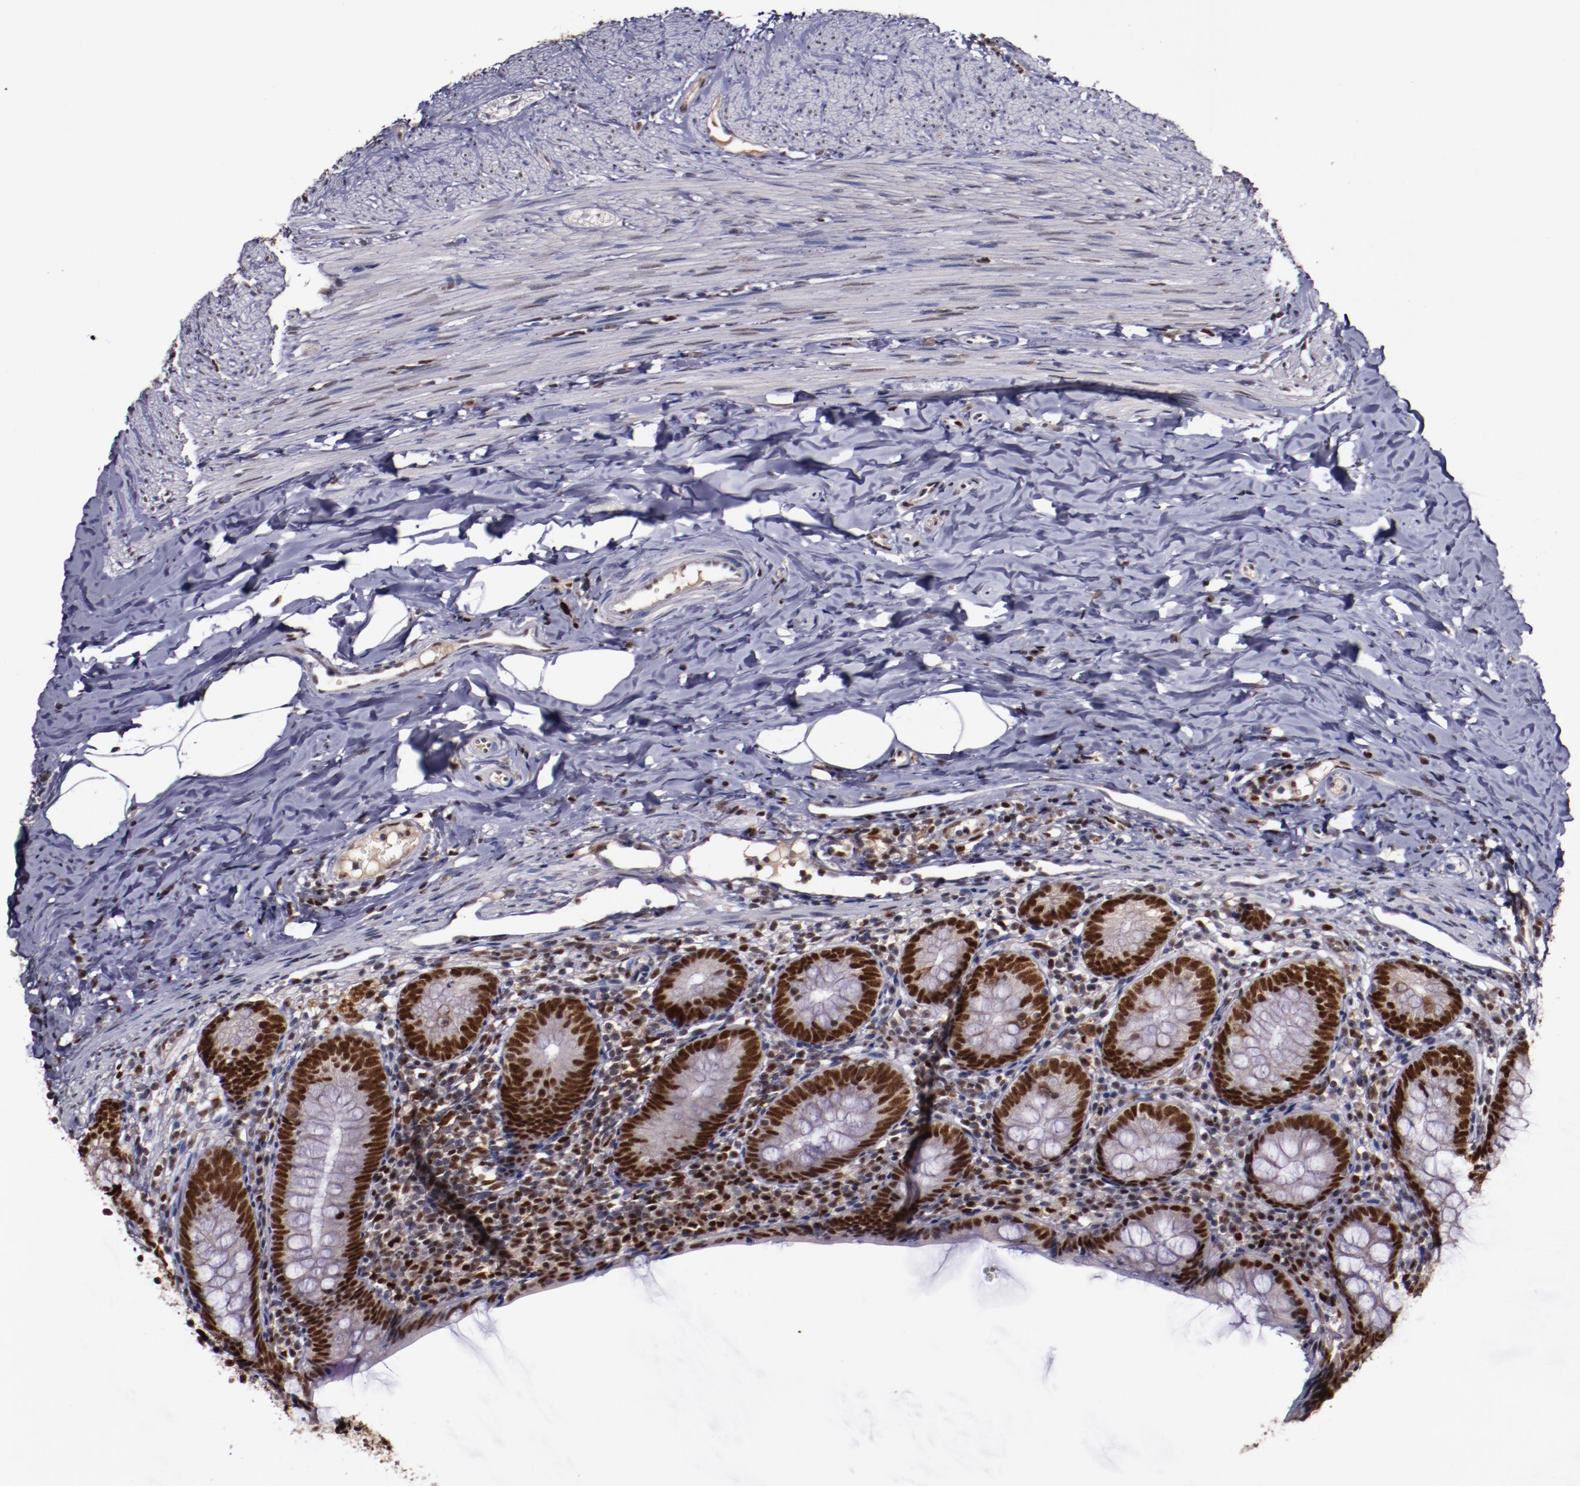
{"staining": {"intensity": "strong", "quantity": ">75%", "location": "nuclear"}, "tissue": "appendix", "cell_type": "Glandular cells", "image_type": "normal", "snomed": [{"axis": "morphology", "description": "Normal tissue, NOS"}, {"axis": "topography", "description": "Appendix"}], "caption": "Glandular cells show strong nuclear expression in approximately >75% of cells in benign appendix. (IHC, brightfield microscopy, high magnification).", "gene": "CHEK2", "patient": {"sex": "female", "age": 10}}